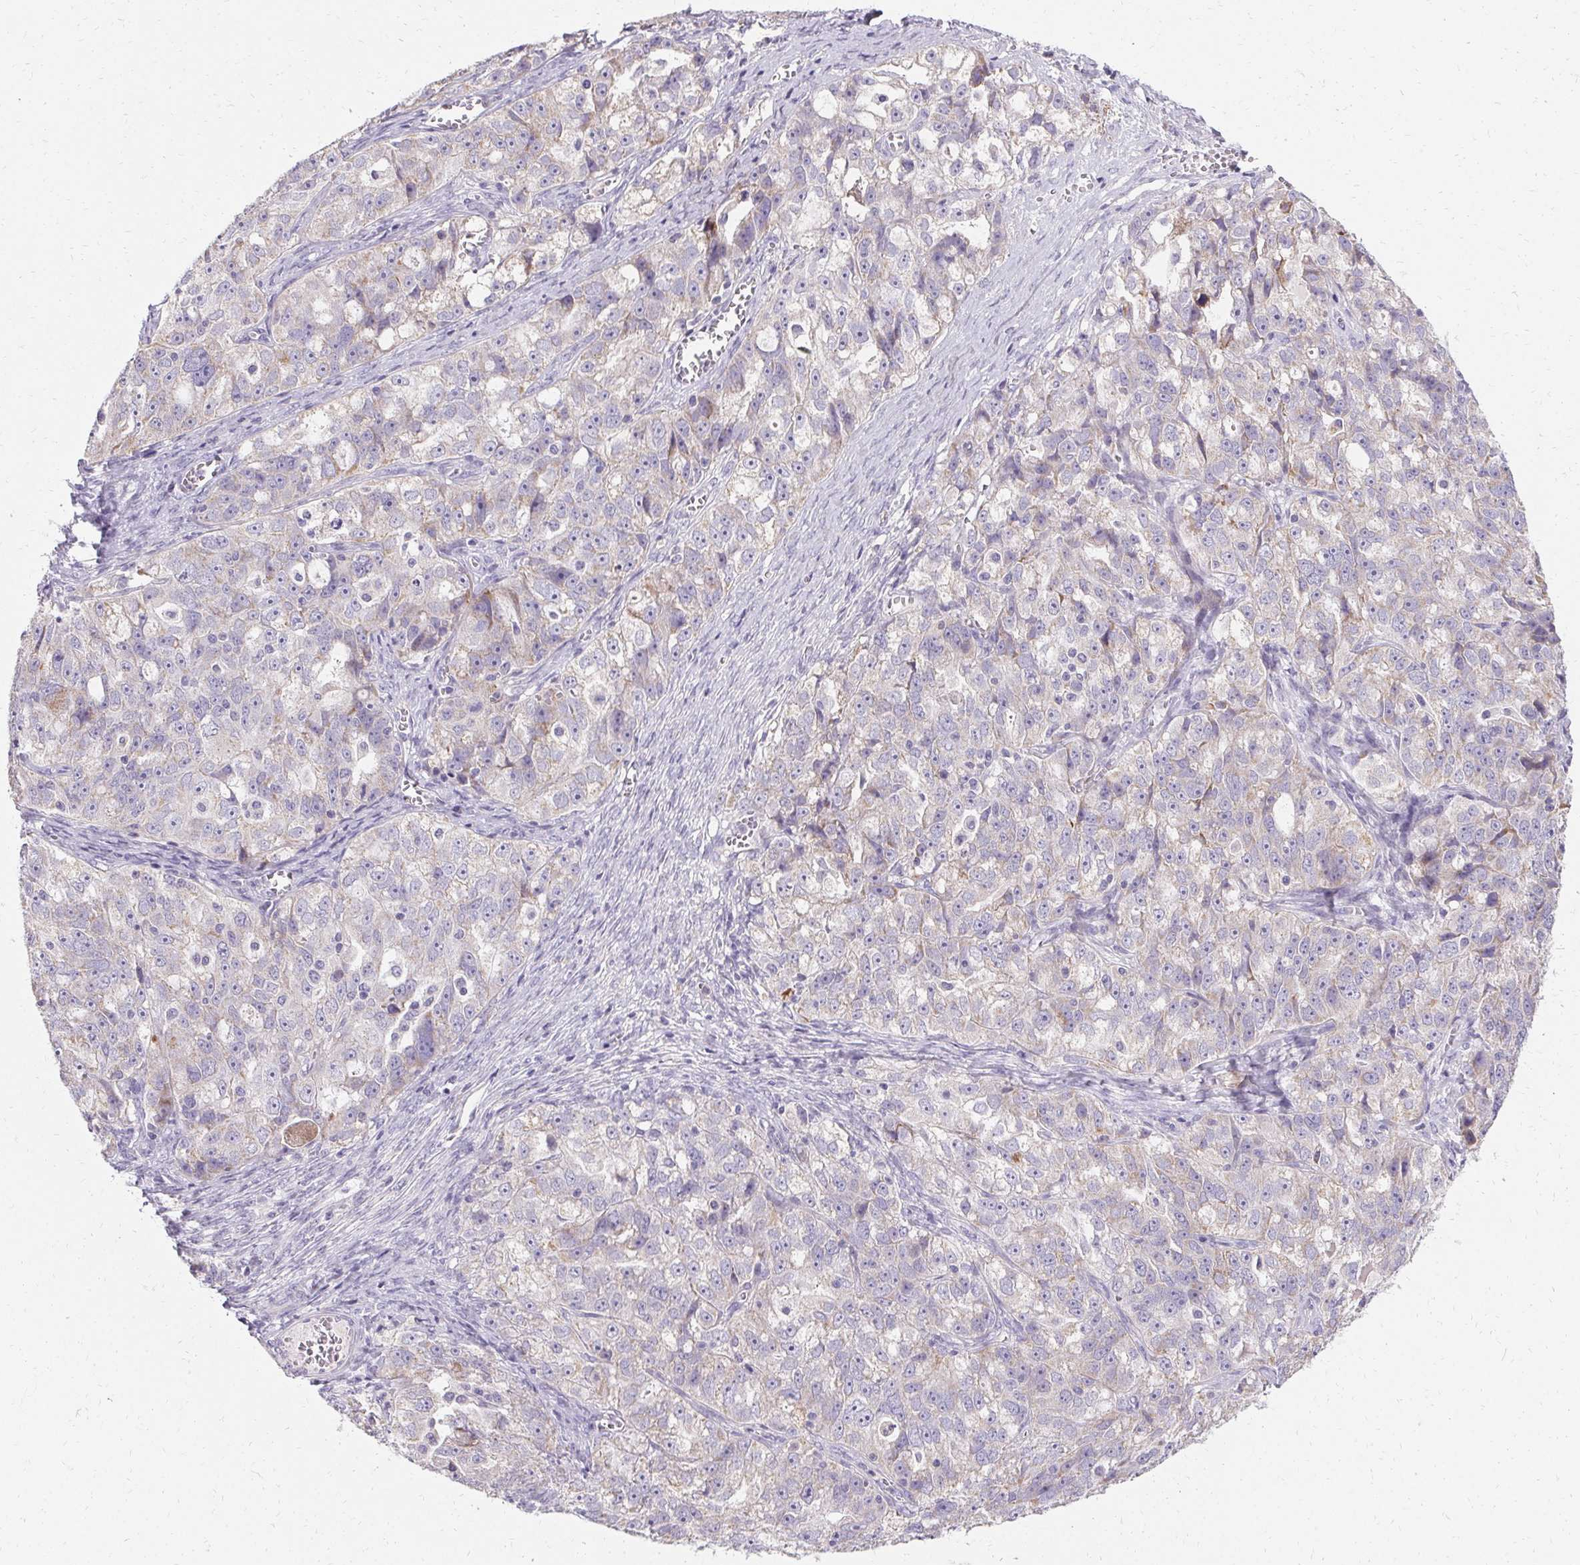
{"staining": {"intensity": "negative", "quantity": "none", "location": "none"}, "tissue": "ovarian cancer", "cell_type": "Tumor cells", "image_type": "cancer", "snomed": [{"axis": "morphology", "description": "Cystadenocarcinoma, serous, NOS"}, {"axis": "topography", "description": "Ovary"}], "caption": "The immunohistochemistry (IHC) histopathology image has no significant staining in tumor cells of serous cystadenocarcinoma (ovarian) tissue.", "gene": "TRIP13", "patient": {"sex": "female", "age": 51}}